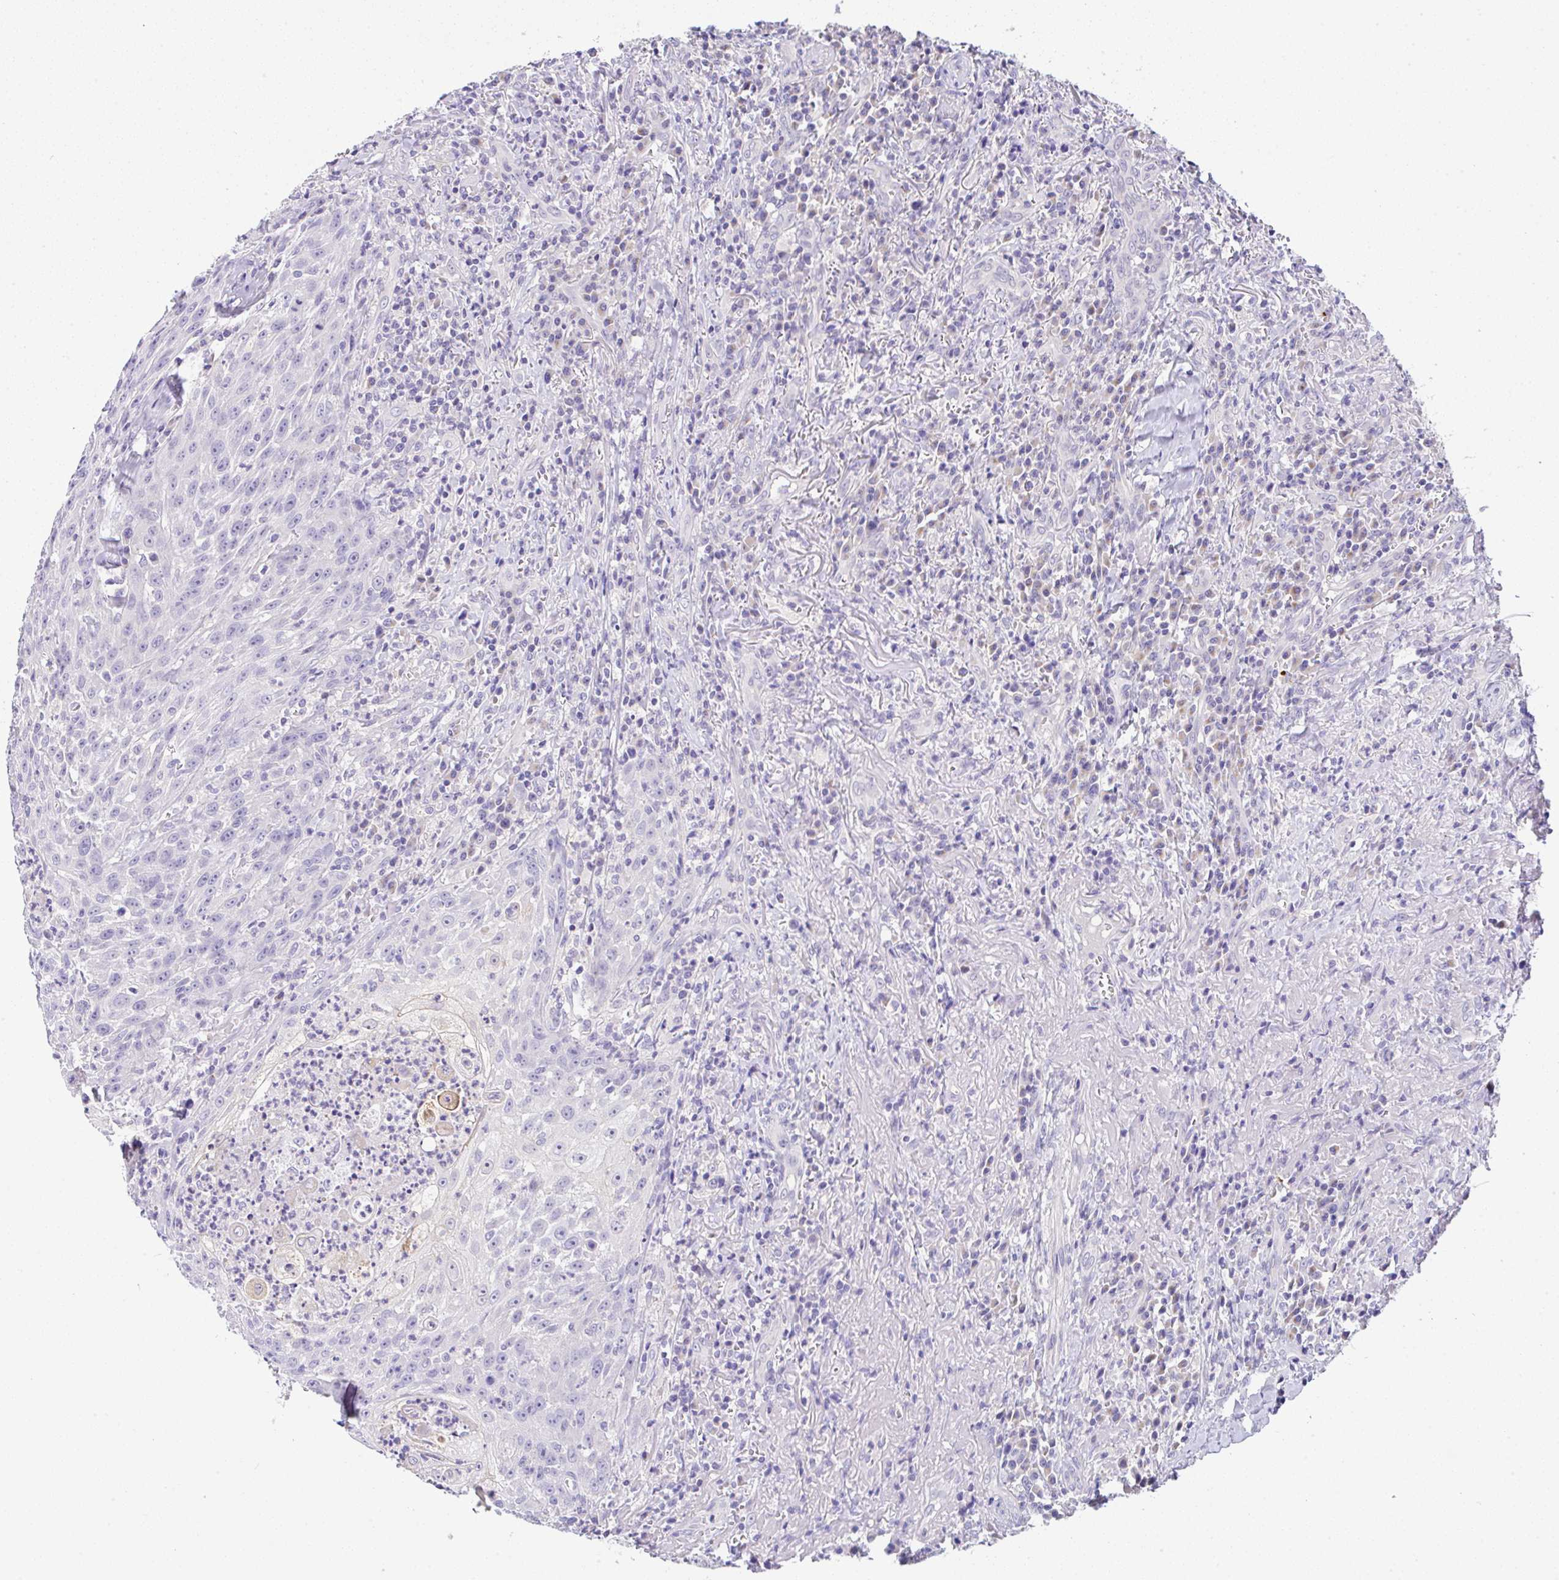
{"staining": {"intensity": "negative", "quantity": "none", "location": "none"}, "tissue": "head and neck cancer", "cell_type": "Tumor cells", "image_type": "cancer", "snomed": [{"axis": "morphology", "description": "Normal tissue, NOS"}, {"axis": "morphology", "description": "Squamous cell carcinoma, NOS"}, {"axis": "topography", "description": "Oral tissue"}, {"axis": "topography", "description": "Head-Neck"}], "caption": "Immunohistochemical staining of head and neck cancer (squamous cell carcinoma) shows no significant positivity in tumor cells.", "gene": "SERPINE3", "patient": {"sex": "female", "age": 70}}